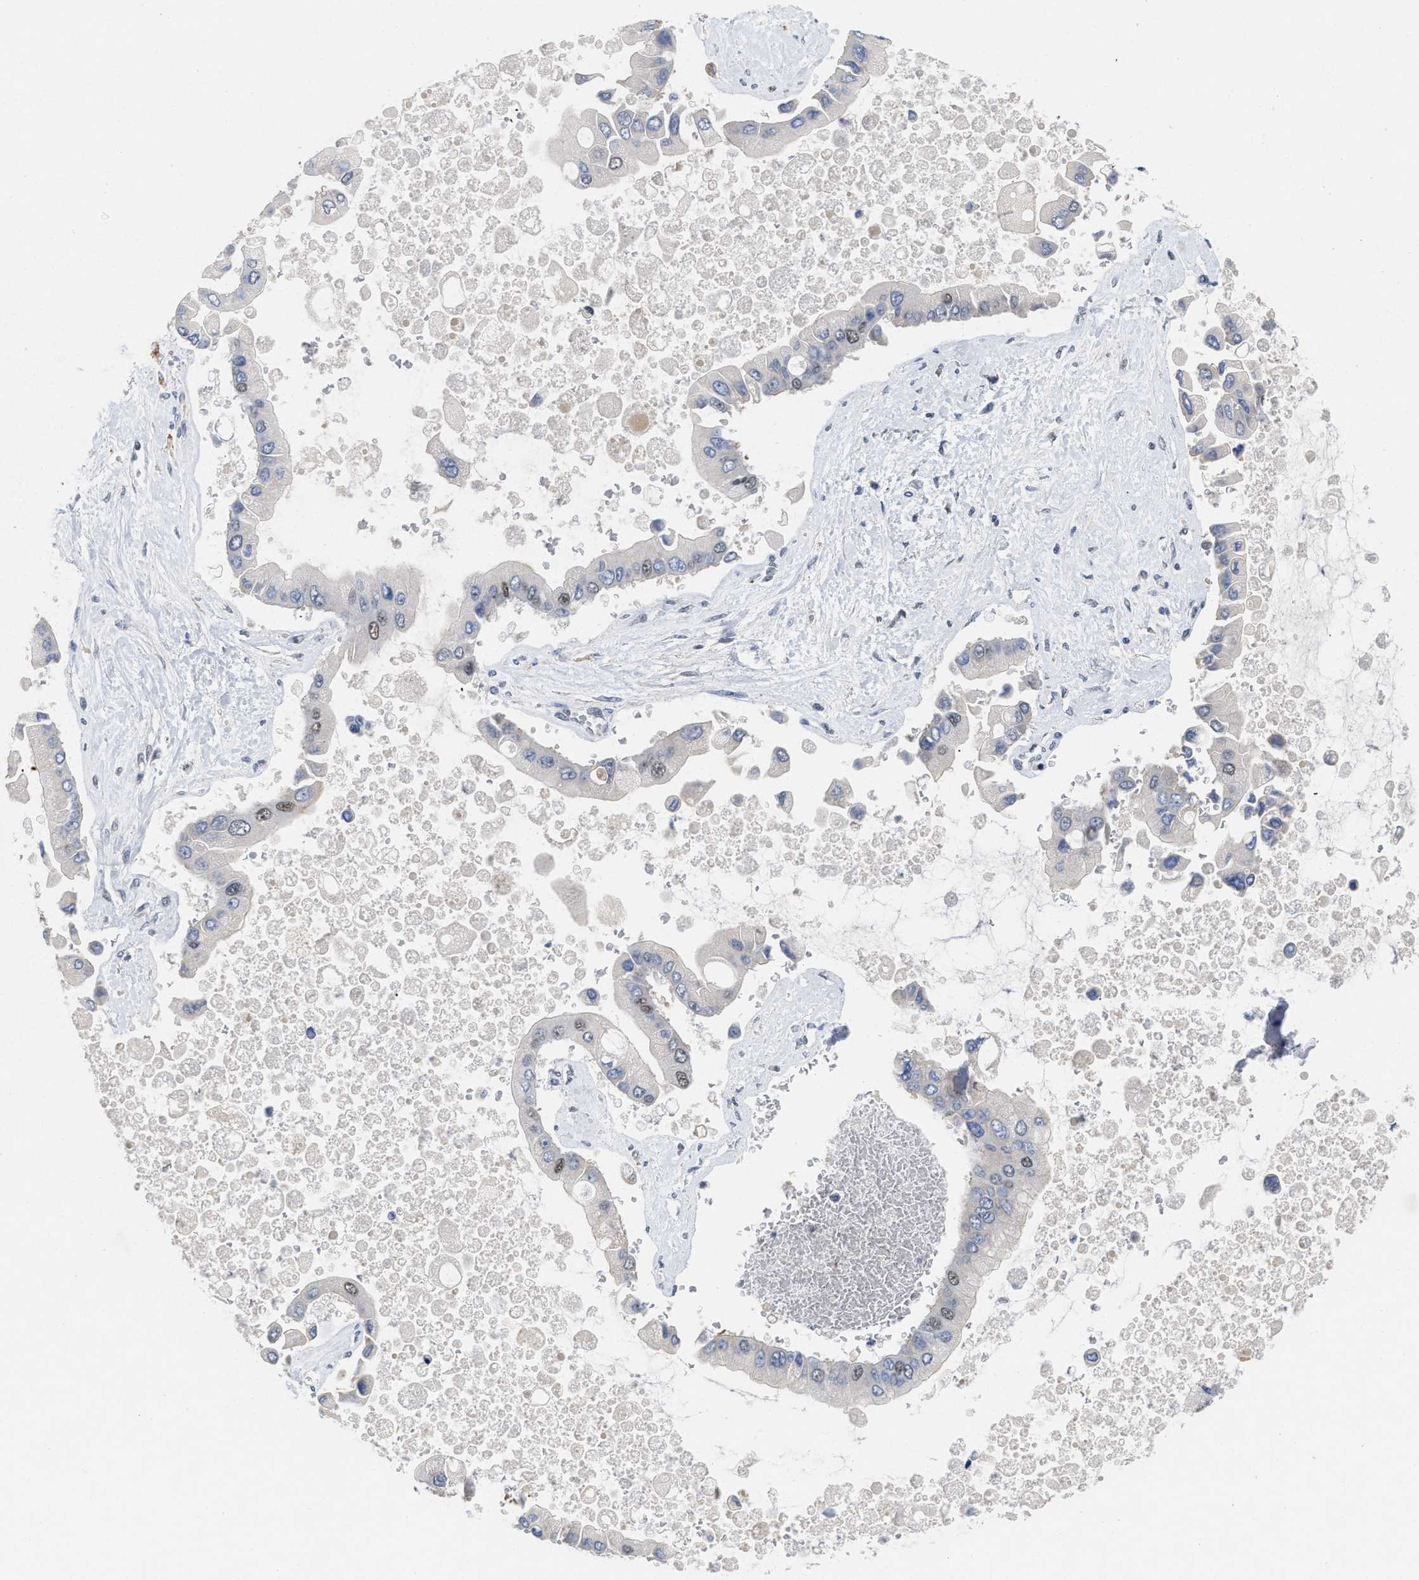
{"staining": {"intensity": "weak", "quantity": "<25%", "location": "nuclear"}, "tissue": "liver cancer", "cell_type": "Tumor cells", "image_type": "cancer", "snomed": [{"axis": "morphology", "description": "Cholangiocarcinoma"}, {"axis": "topography", "description": "Liver"}], "caption": "IHC of cholangiocarcinoma (liver) displays no positivity in tumor cells.", "gene": "GGNBP2", "patient": {"sex": "male", "age": 50}}